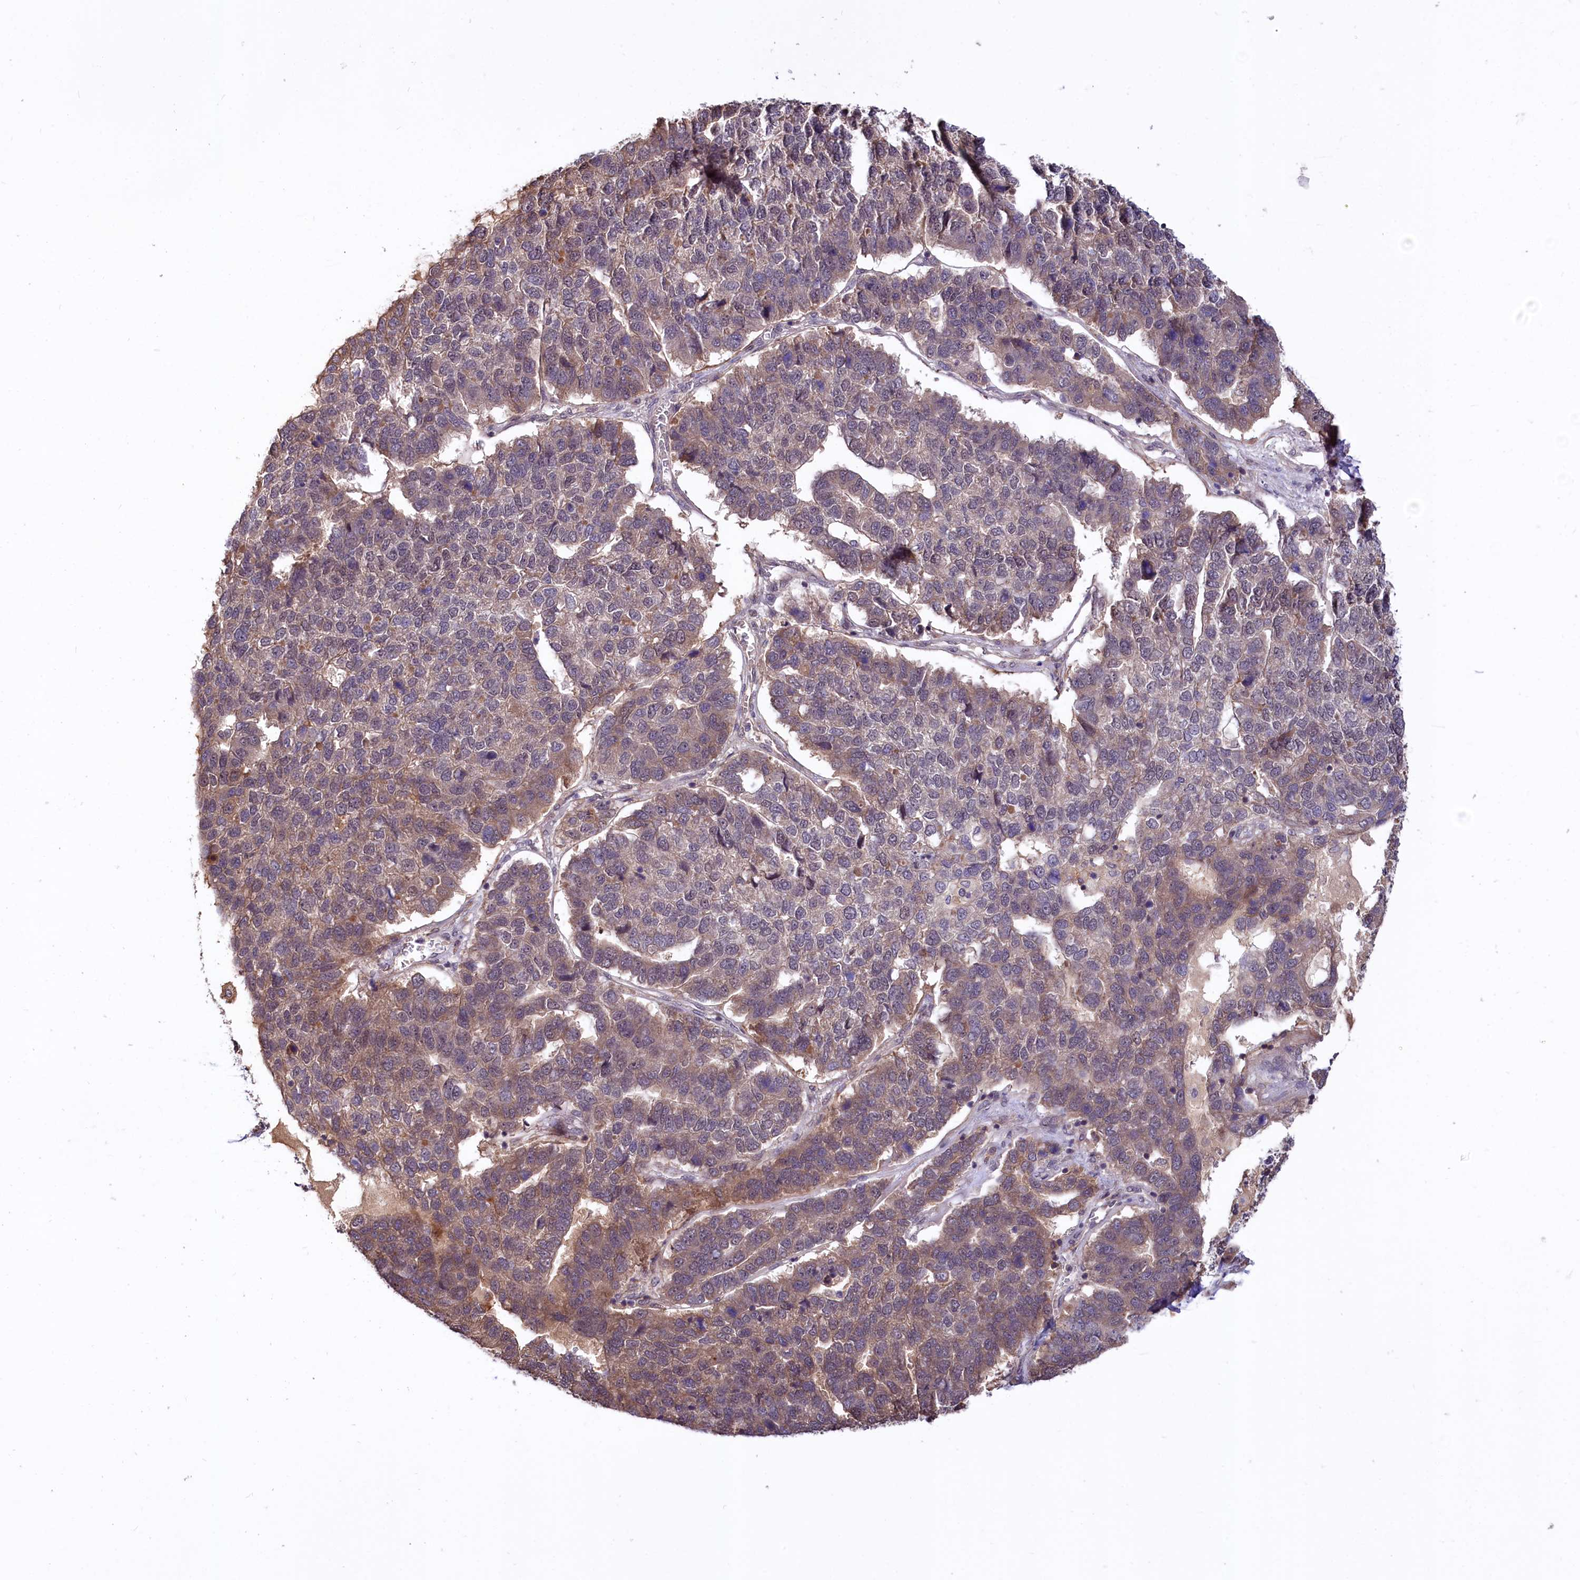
{"staining": {"intensity": "weak", "quantity": "<25%", "location": "cytoplasmic/membranous"}, "tissue": "pancreatic cancer", "cell_type": "Tumor cells", "image_type": "cancer", "snomed": [{"axis": "morphology", "description": "Adenocarcinoma, NOS"}, {"axis": "topography", "description": "Pancreas"}], "caption": "This is a histopathology image of immunohistochemistry staining of pancreatic cancer (adenocarcinoma), which shows no staining in tumor cells.", "gene": "UBE3A", "patient": {"sex": "female", "age": 61}}